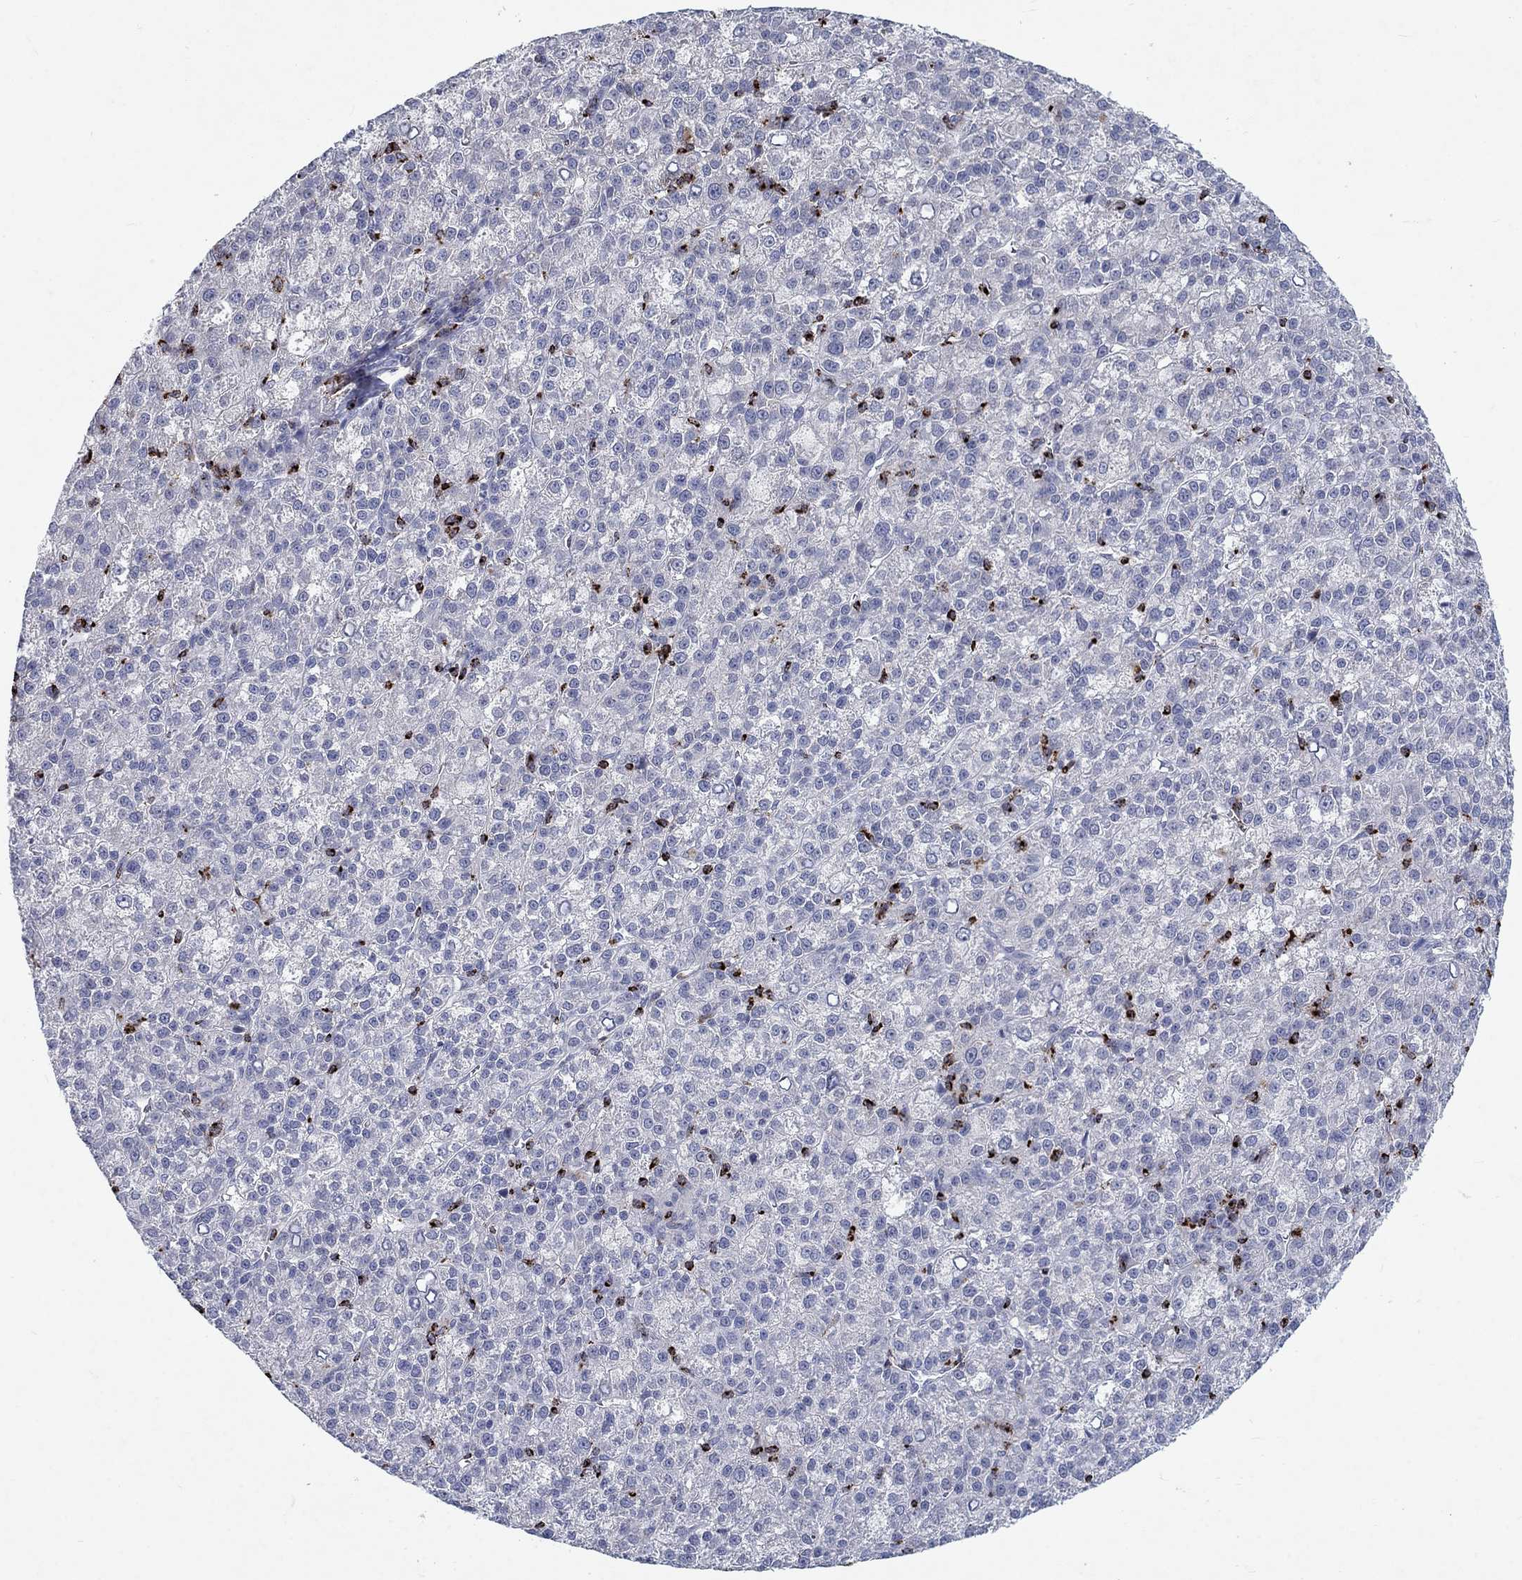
{"staining": {"intensity": "negative", "quantity": "none", "location": "none"}, "tissue": "liver cancer", "cell_type": "Tumor cells", "image_type": "cancer", "snomed": [{"axis": "morphology", "description": "Carcinoma, Hepatocellular, NOS"}, {"axis": "topography", "description": "Liver"}], "caption": "IHC histopathology image of liver cancer (hepatocellular carcinoma) stained for a protein (brown), which shows no expression in tumor cells. (DAB immunohistochemistry with hematoxylin counter stain).", "gene": "GZMA", "patient": {"sex": "female", "age": 60}}